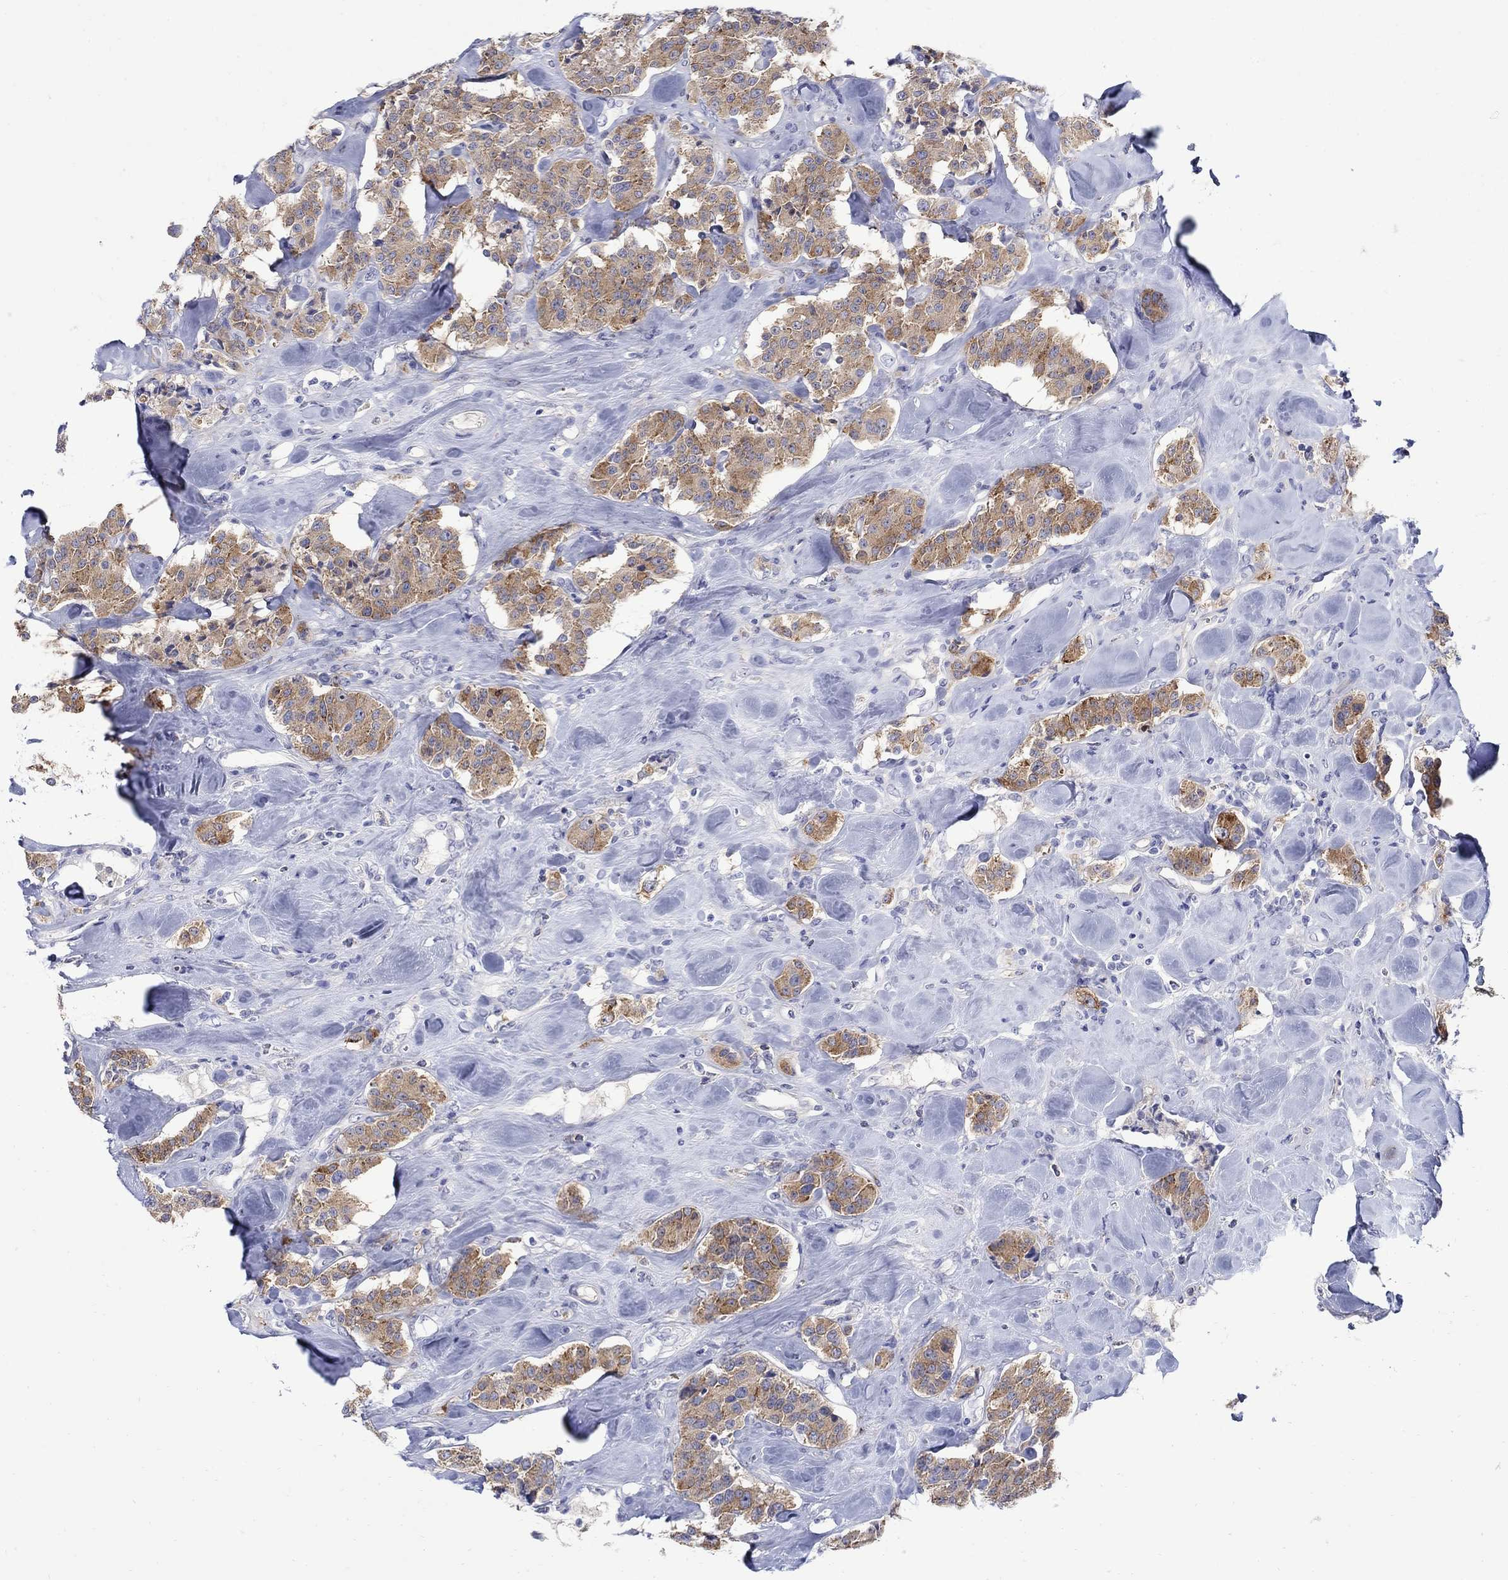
{"staining": {"intensity": "moderate", "quantity": ">75%", "location": "cytoplasmic/membranous"}, "tissue": "carcinoid", "cell_type": "Tumor cells", "image_type": "cancer", "snomed": [{"axis": "morphology", "description": "Carcinoid, malignant, NOS"}, {"axis": "topography", "description": "Pancreas"}], "caption": "Protein expression analysis of human malignant carcinoid reveals moderate cytoplasmic/membranous staining in approximately >75% of tumor cells.", "gene": "REEP2", "patient": {"sex": "male", "age": 41}}